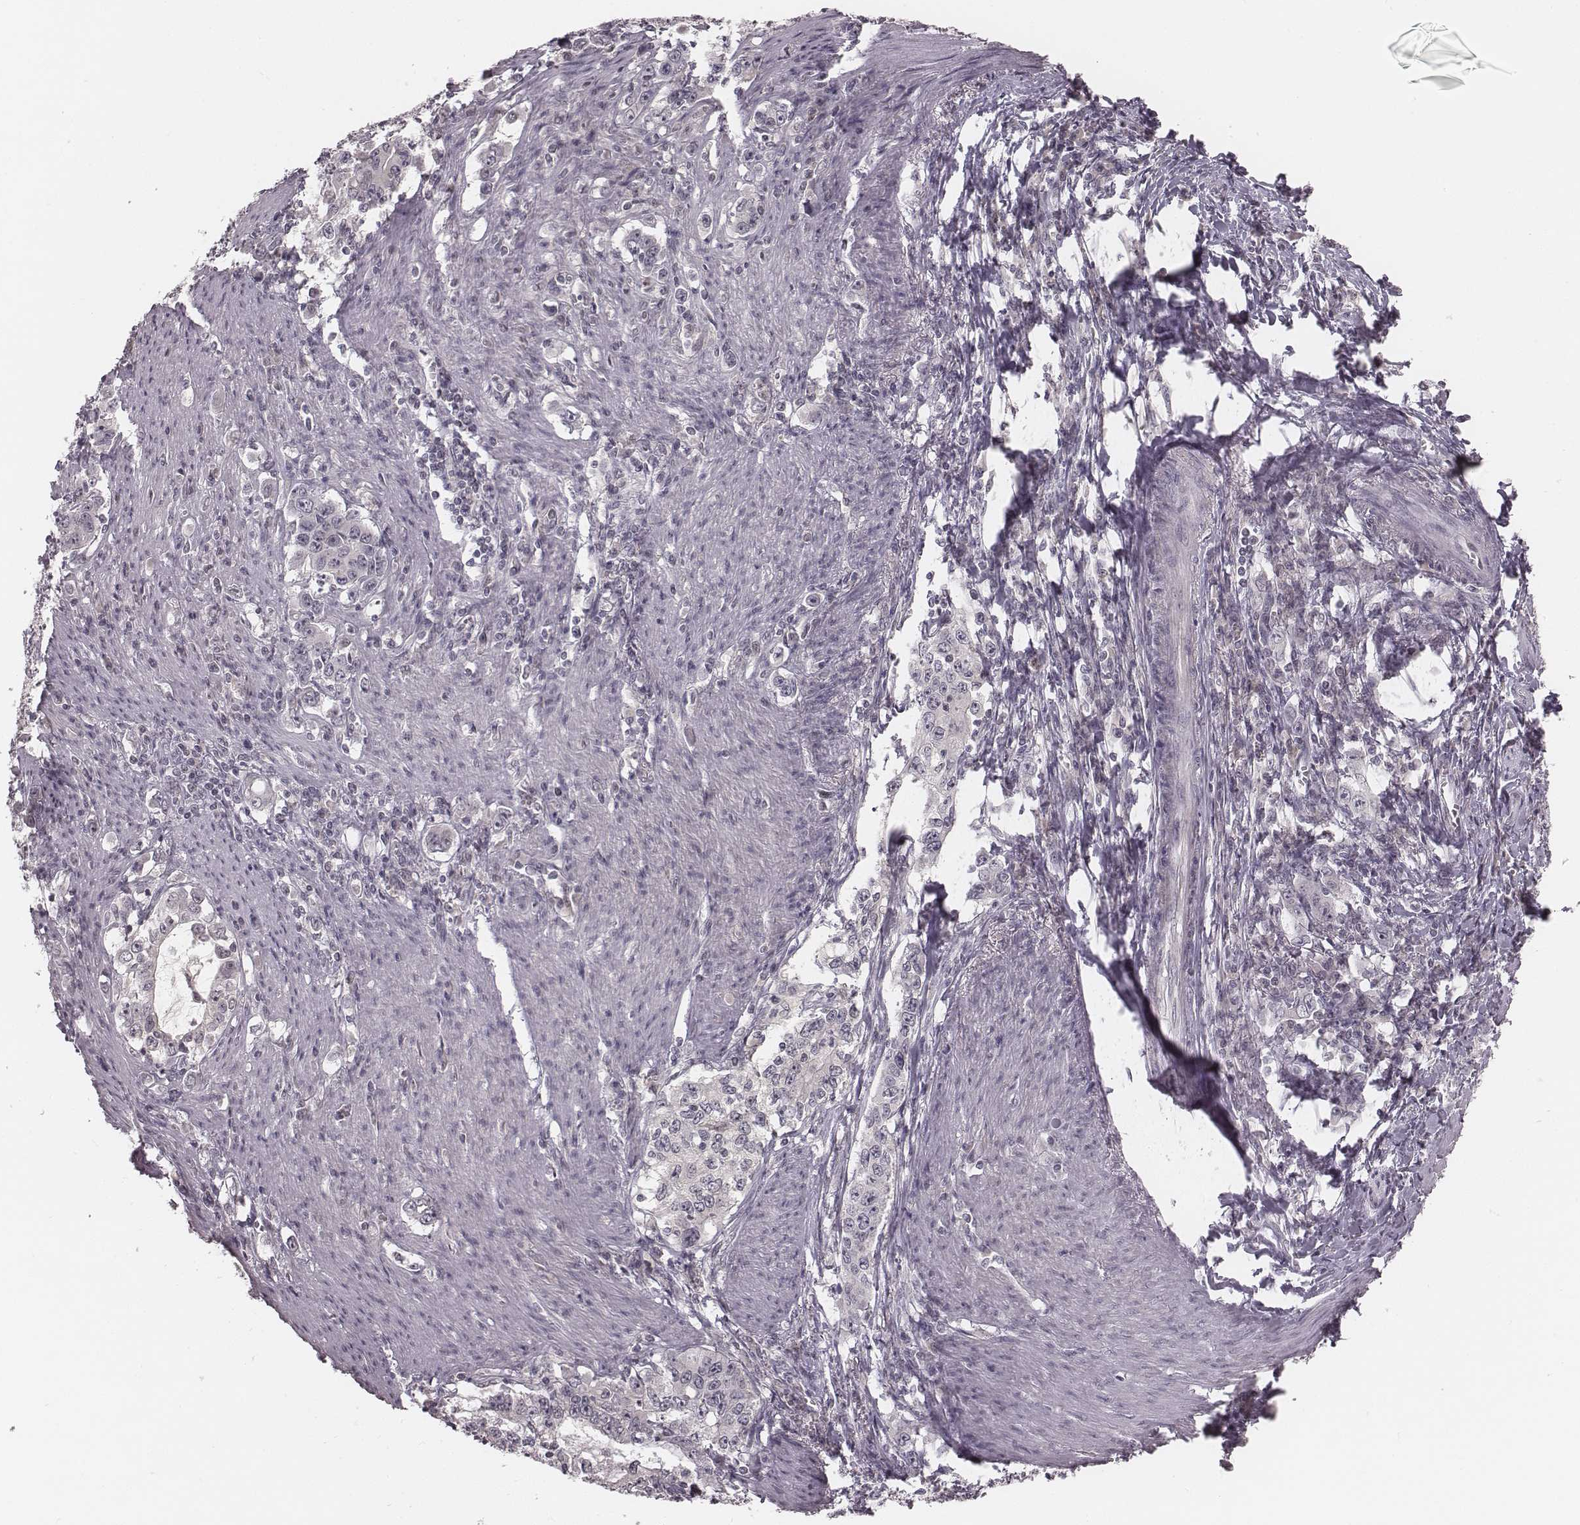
{"staining": {"intensity": "negative", "quantity": "none", "location": "none"}, "tissue": "stomach cancer", "cell_type": "Tumor cells", "image_type": "cancer", "snomed": [{"axis": "morphology", "description": "Adenocarcinoma, NOS"}, {"axis": "topography", "description": "Stomach, lower"}], "caption": "DAB immunohistochemical staining of stomach cancer (adenocarcinoma) demonstrates no significant staining in tumor cells.", "gene": "IQCG", "patient": {"sex": "female", "age": 72}}